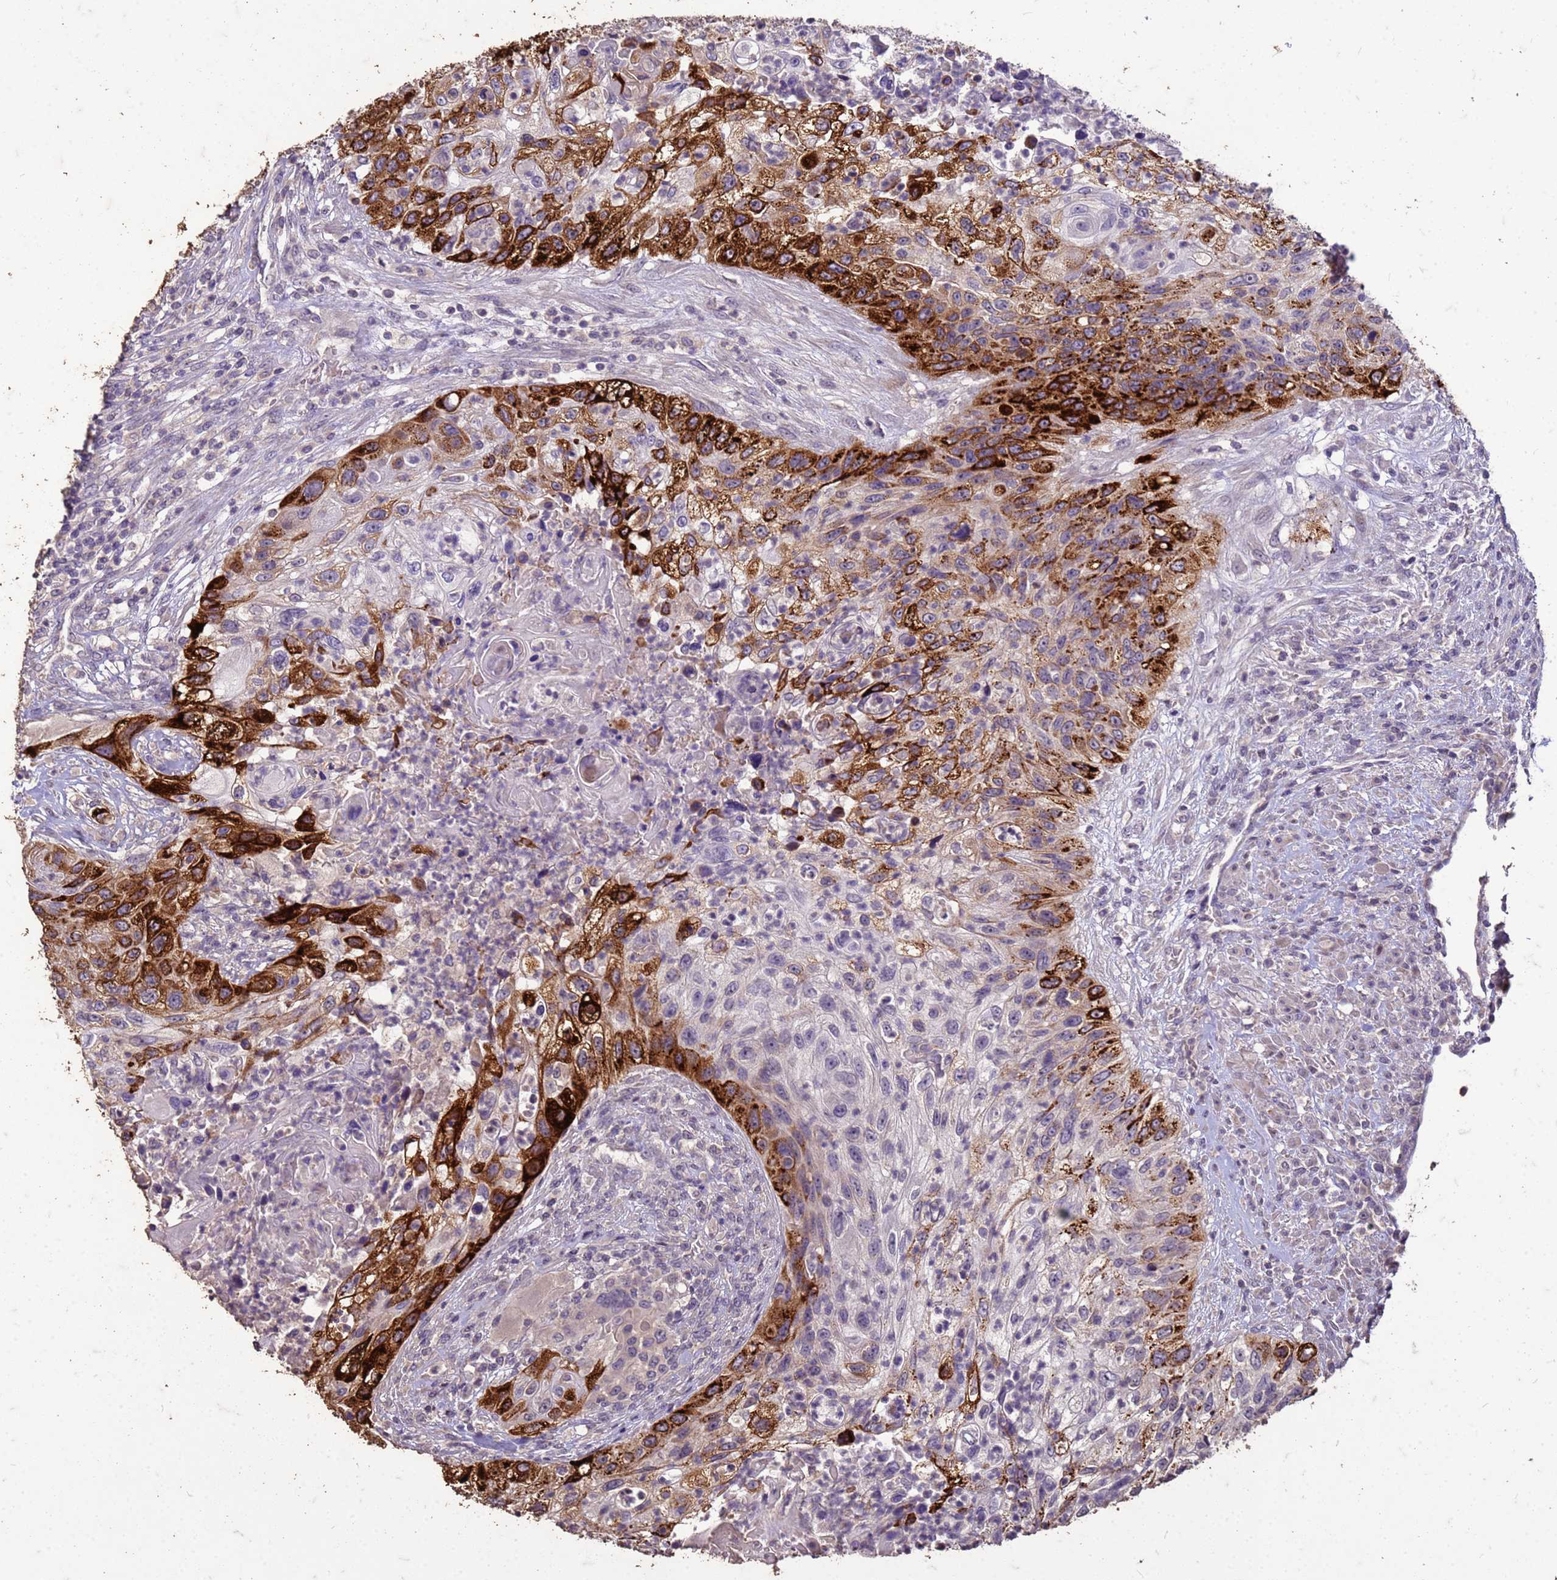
{"staining": {"intensity": "strong", "quantity": "25%-75%", "location": "cytoplasmic/membranous"}, "tissue": "urothelial cancer", "cell_type": "Tumor cells", "image_type": "cancer", "snomed": [{"axis": "morphology", "description": "Urothelial carcinoma, High grade"}, {"axis": "topography", "description": "Urinary bladder"}], "caption": "This histopathology image displays immunohistochemistry staining of urothelial cancer, with high strong cytoplasmic/membranous positivity in approximately 25%-75% of tumor cells.", "gene": "FAM184B", "patient": {"sex": "female", "age": 60}}